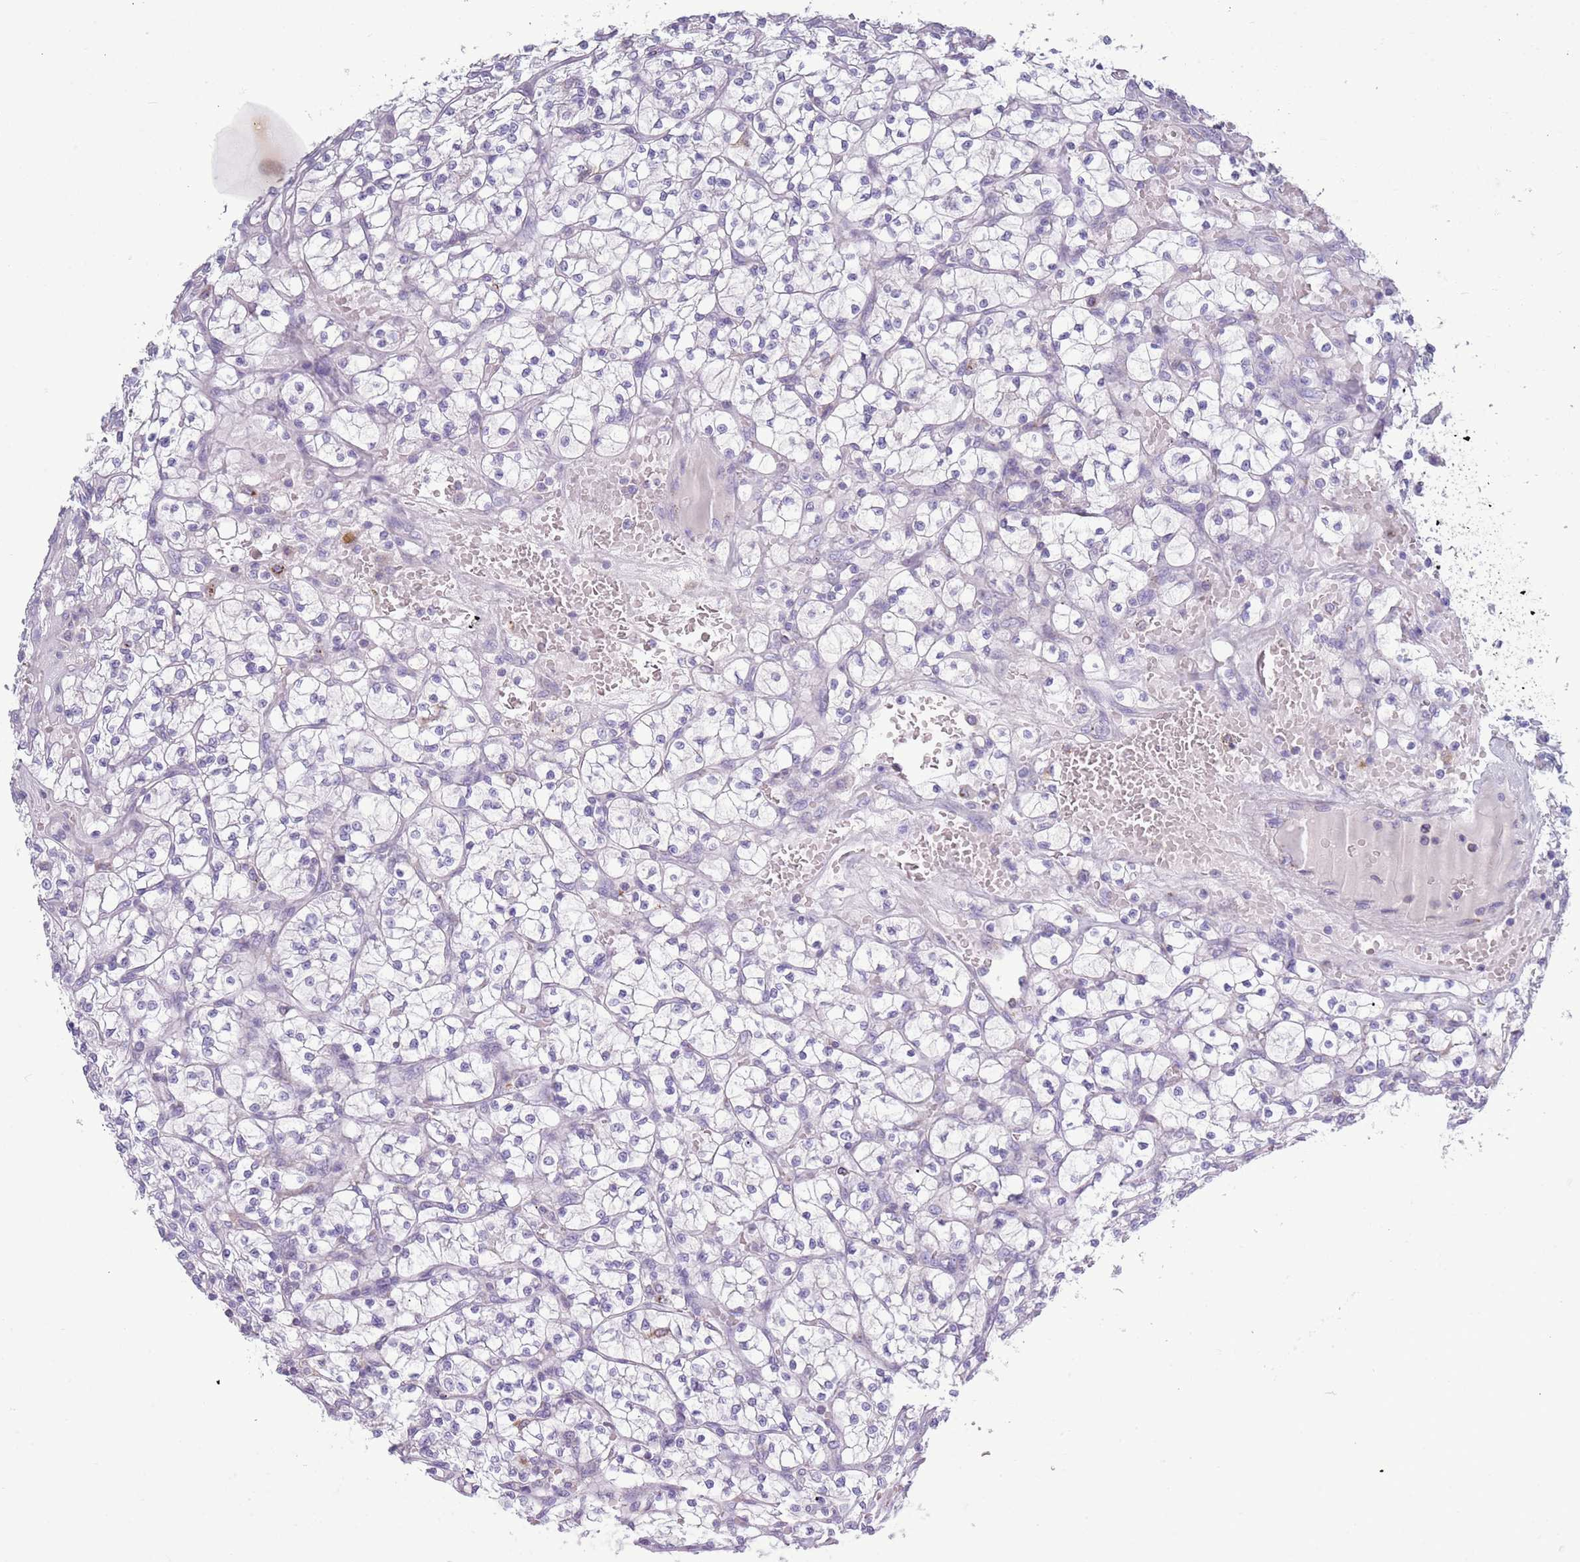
{"staining": {"intensity": "negative", "quantity": "none", "location": "none"}, "tissue": "renal cancer", "cell_type": "Tumor cells", "image_type": "cancer", "snomed": [{"axis": "morphology", "description": "Adenocarcinoma, NOS"}, {"axis": "topography", "description": "Kidney"}], "caption": "DAB immunohistochemical staining of adenocarcinoma (renal) shows no significant positivity in tumor cells.", "gene": "ACSBG1", "patient": {"sex": "female", "age": 64}}